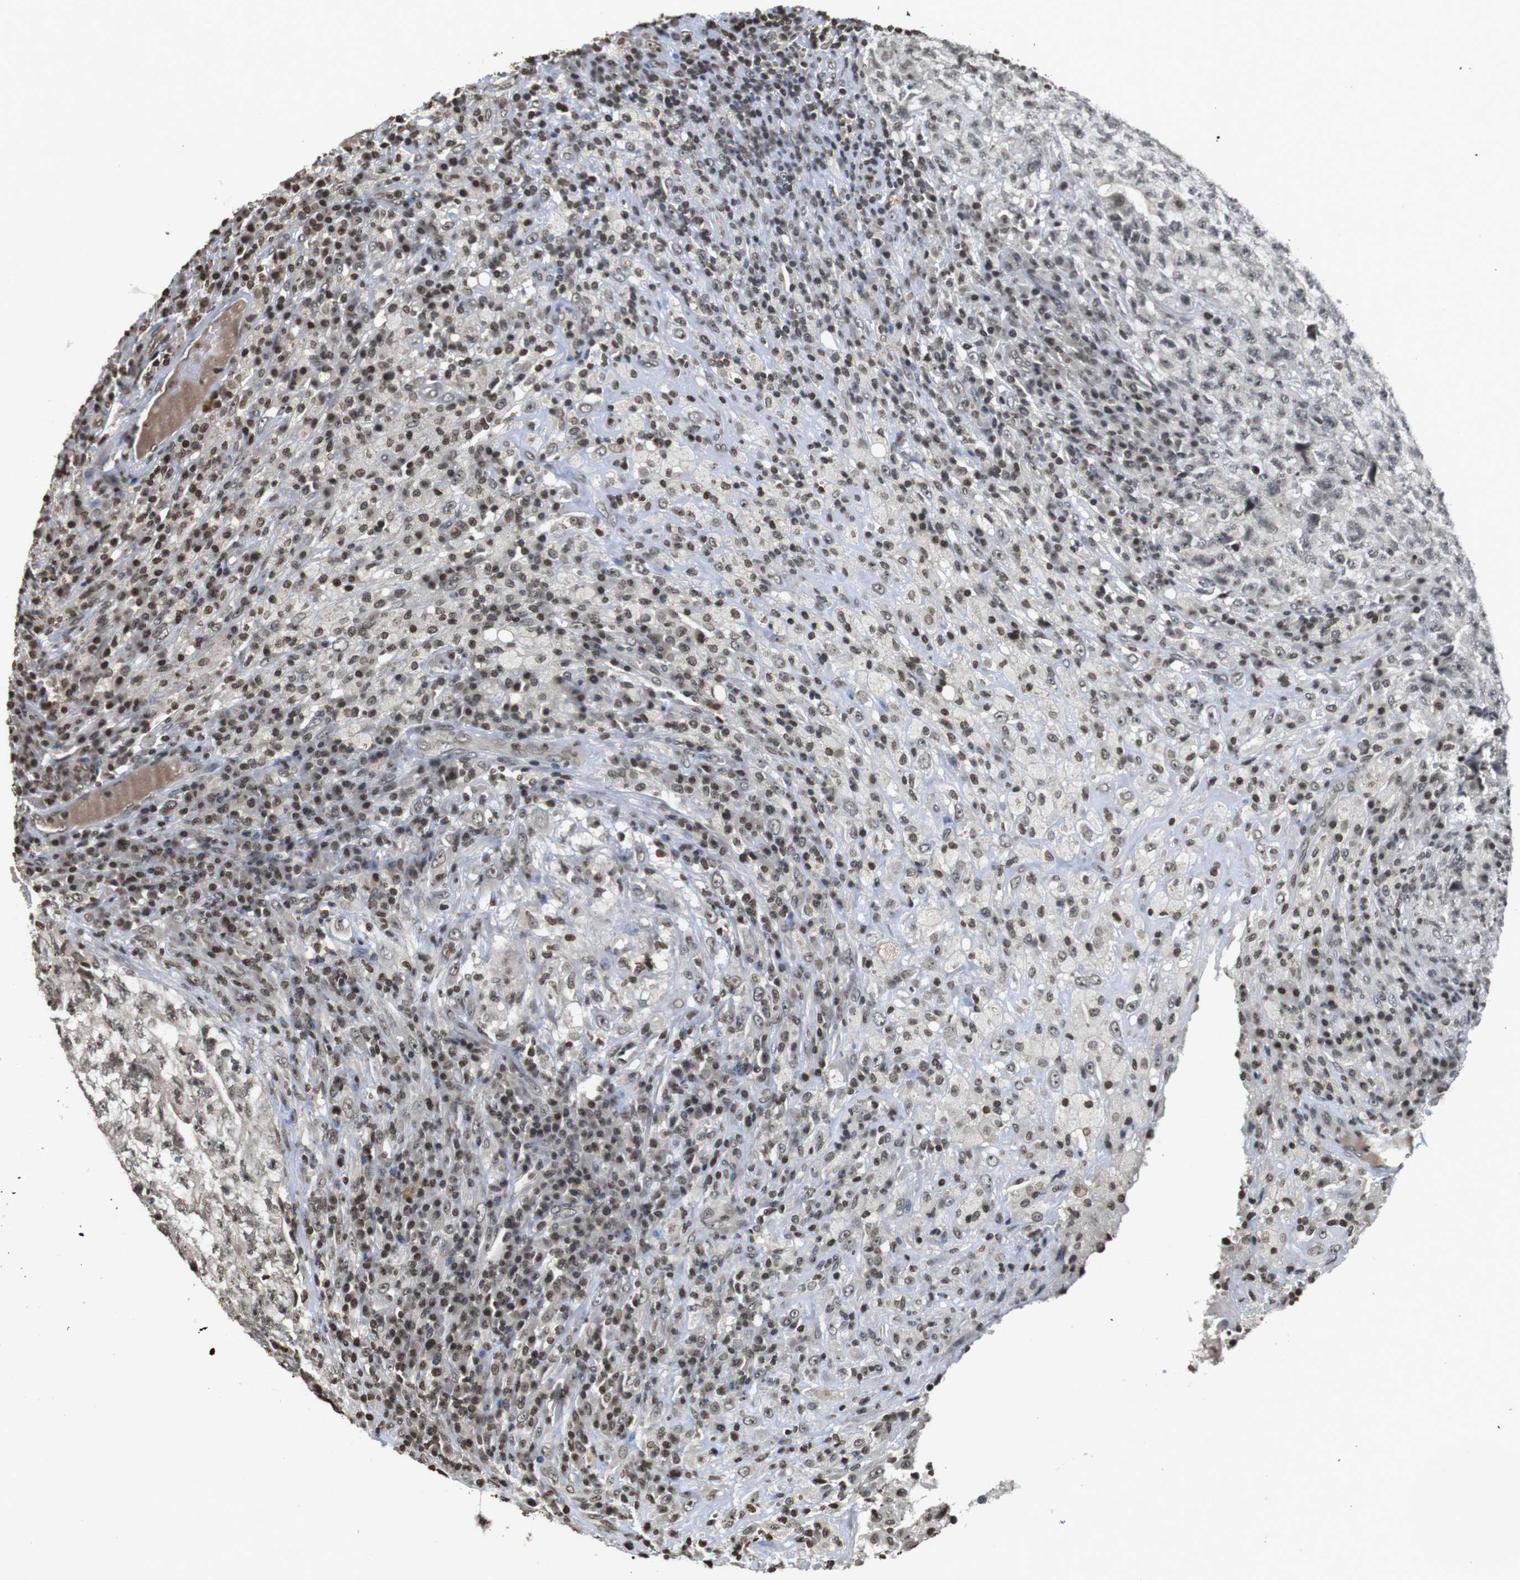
{"staining": {"intensity": "weak", "quantity": "25%-75%", "location": "nuclear"}, "tissue": "testis cancer", "cell_type": "Tumor cells", "image_type": "cancer", "snomed": [{"axis": "morphology", "description": "Necrosis, NOS"}, {"axis": "morphology", "description": "Carcinoma, Embryonal, NOS"}, {"axis": "topography", "description": "Testis"}], "caption": "A histopathology image showing weak nuclear expression in approximately 25%-75% of tumor cells in testis embryonal carcinoma, as visualized by brown immunohistochemical staining.", "gene": "FOXA3", "patient": {"sex": "male", "age": 19}}